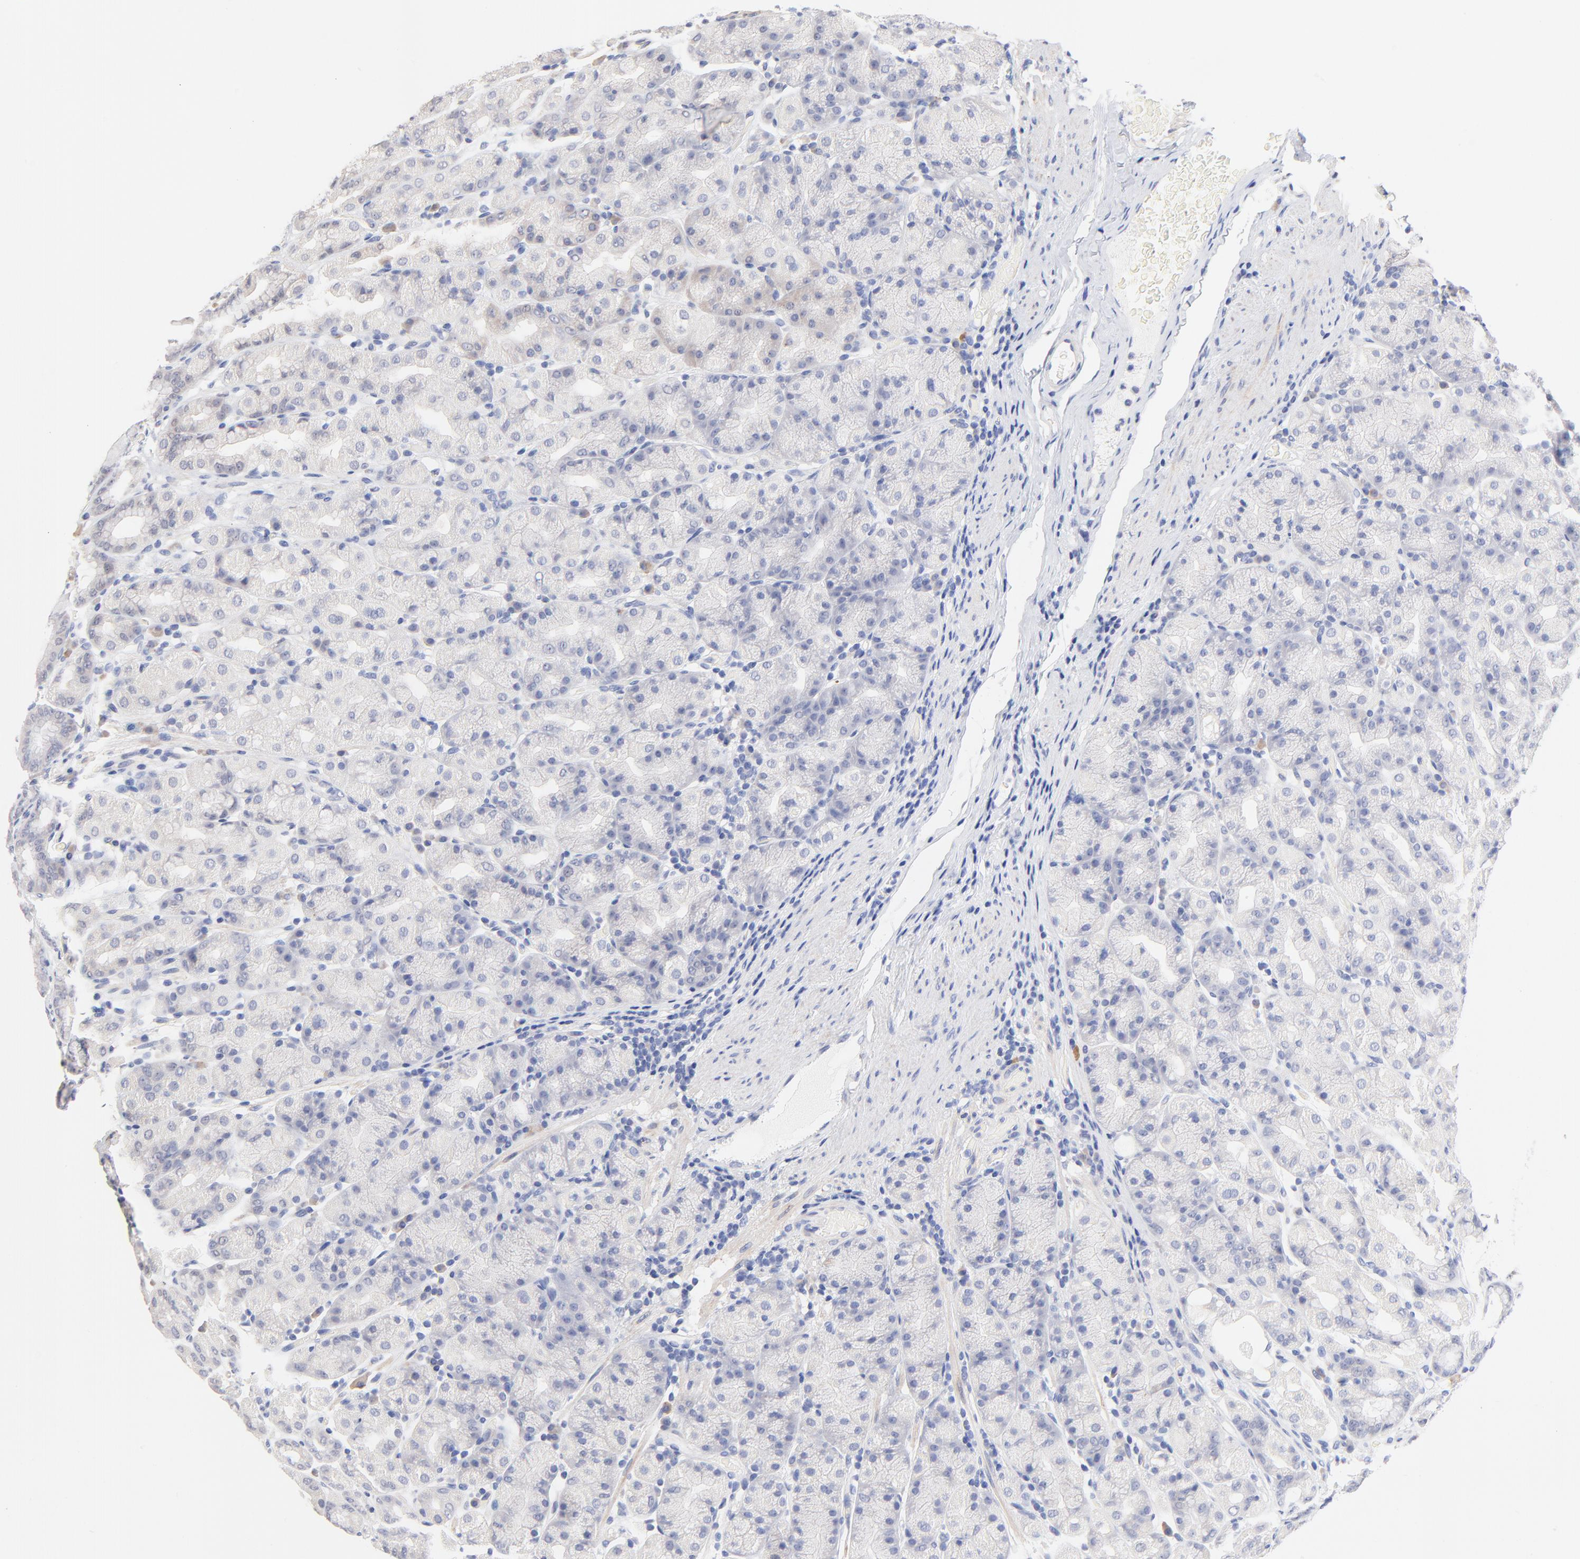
{"staining": {"intensity": "weak", "quantity": "<25%", "location": "cytoplasmic/membranous"}, "tissue": "stomach", "cell_type": "Glandular cells", "image_type": "normal", "snomed": [{"axis": "morphology", "description": "Normal tissue, NOS"}, {"axis": "topography", "description": "Stomach, upper"}], "caption": "Immunohistochemical staining of benign human stomach demonstrates no significant staining in glandular cells.", "gene": "TWNK", "patient": {"sex": "male", "age": 68}}